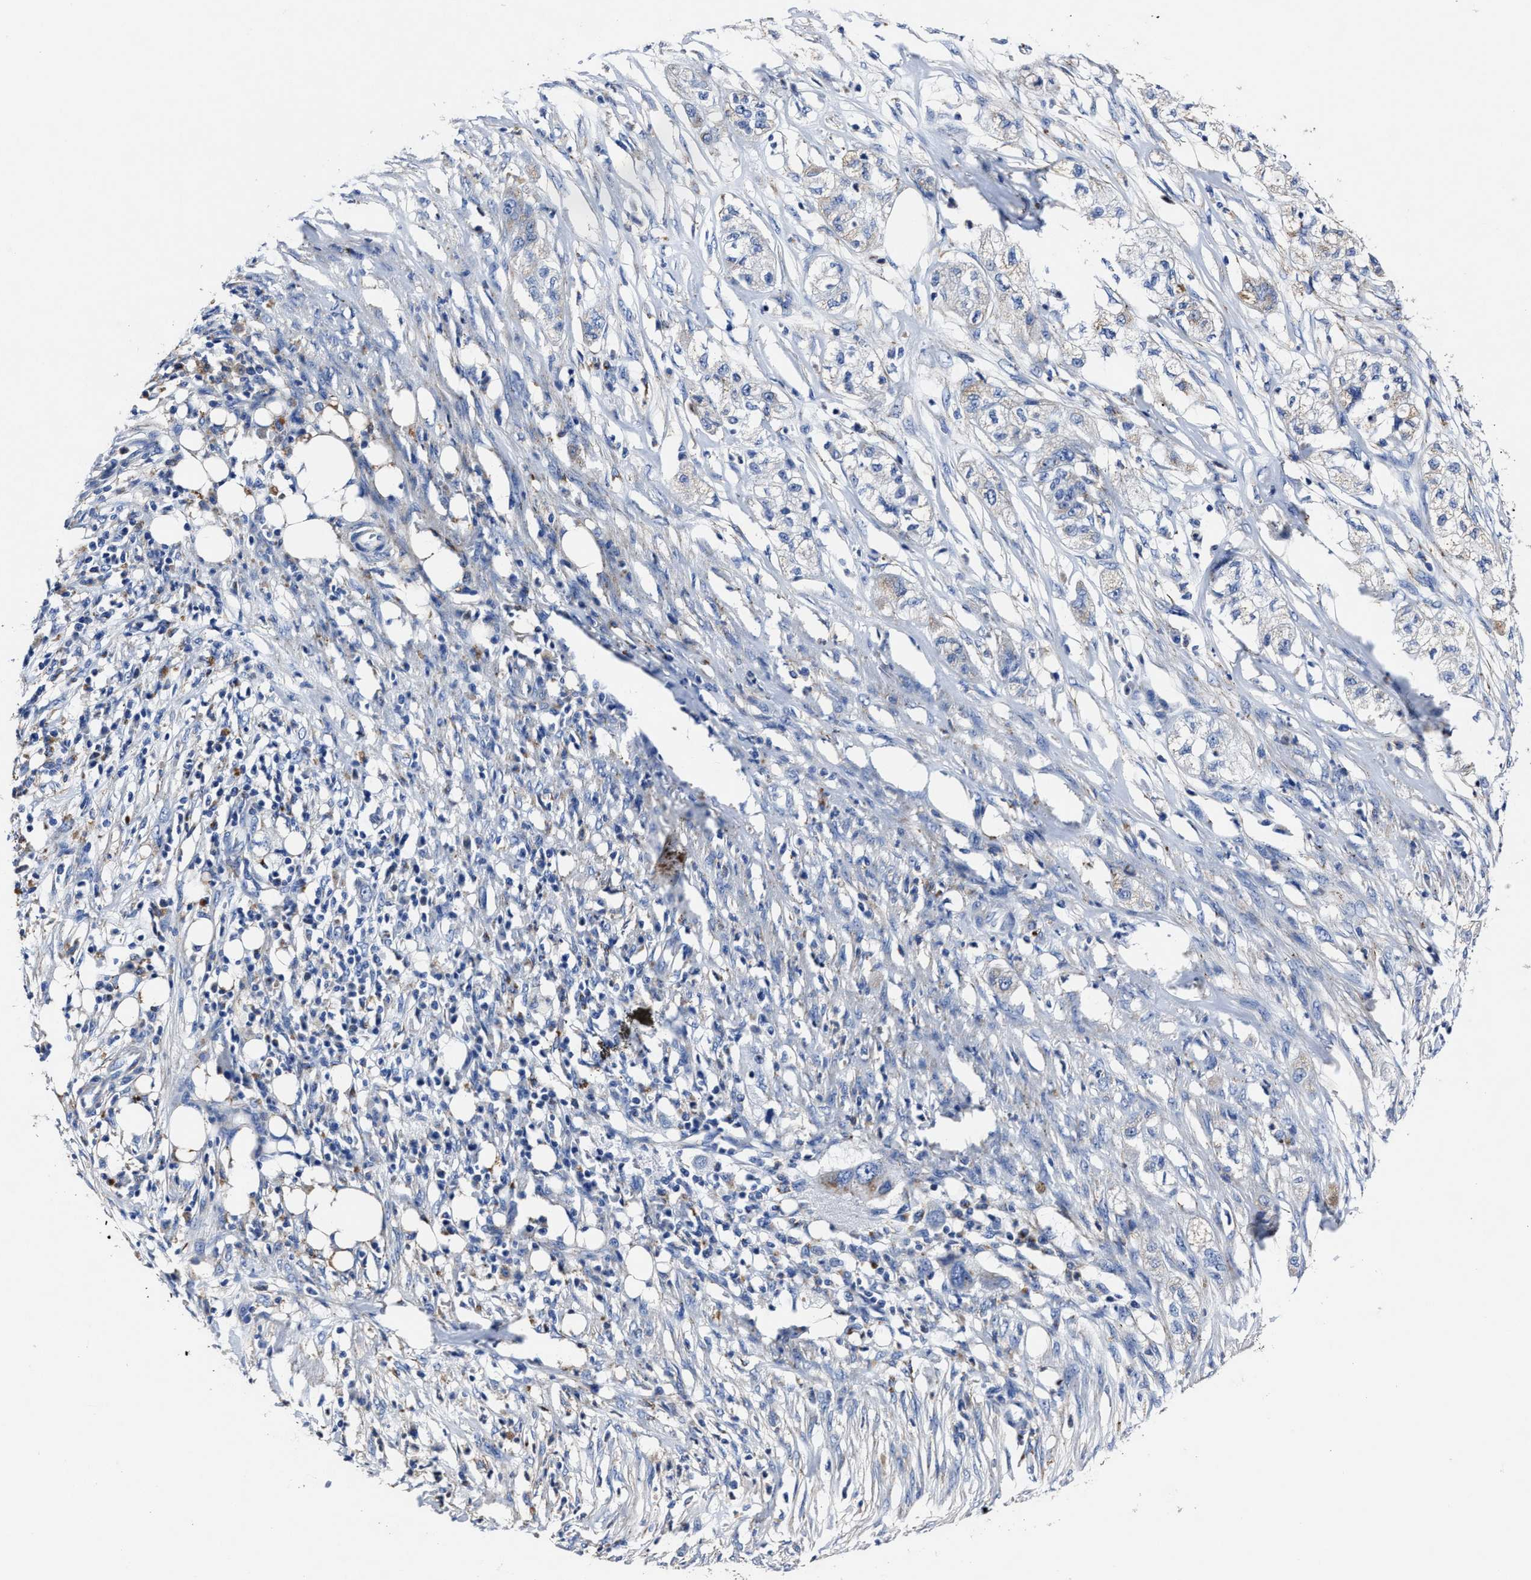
{"staining": {"intensity": "weak", "quantity": "<25%", "location": "cytoplasmic/membranous"}, "tissue": "pancreatic cancer", "cell_type": "Tumor cells", "image_type": "cancer", "snomed": [{"axis": "morphology", "description": "Adenocarcinoma, NOS"}, {"axis": "topography", "description": "Pancreas"}], "caption": "High power microscopy photomicrograph of an immunohistochemistry micrograph of pancreatic cancer (adenocarcinoma), revealing no significant positivity in tumor cells.", "gene": "LAMTOR4", "patient": {"sex": "female", "age": 78}}